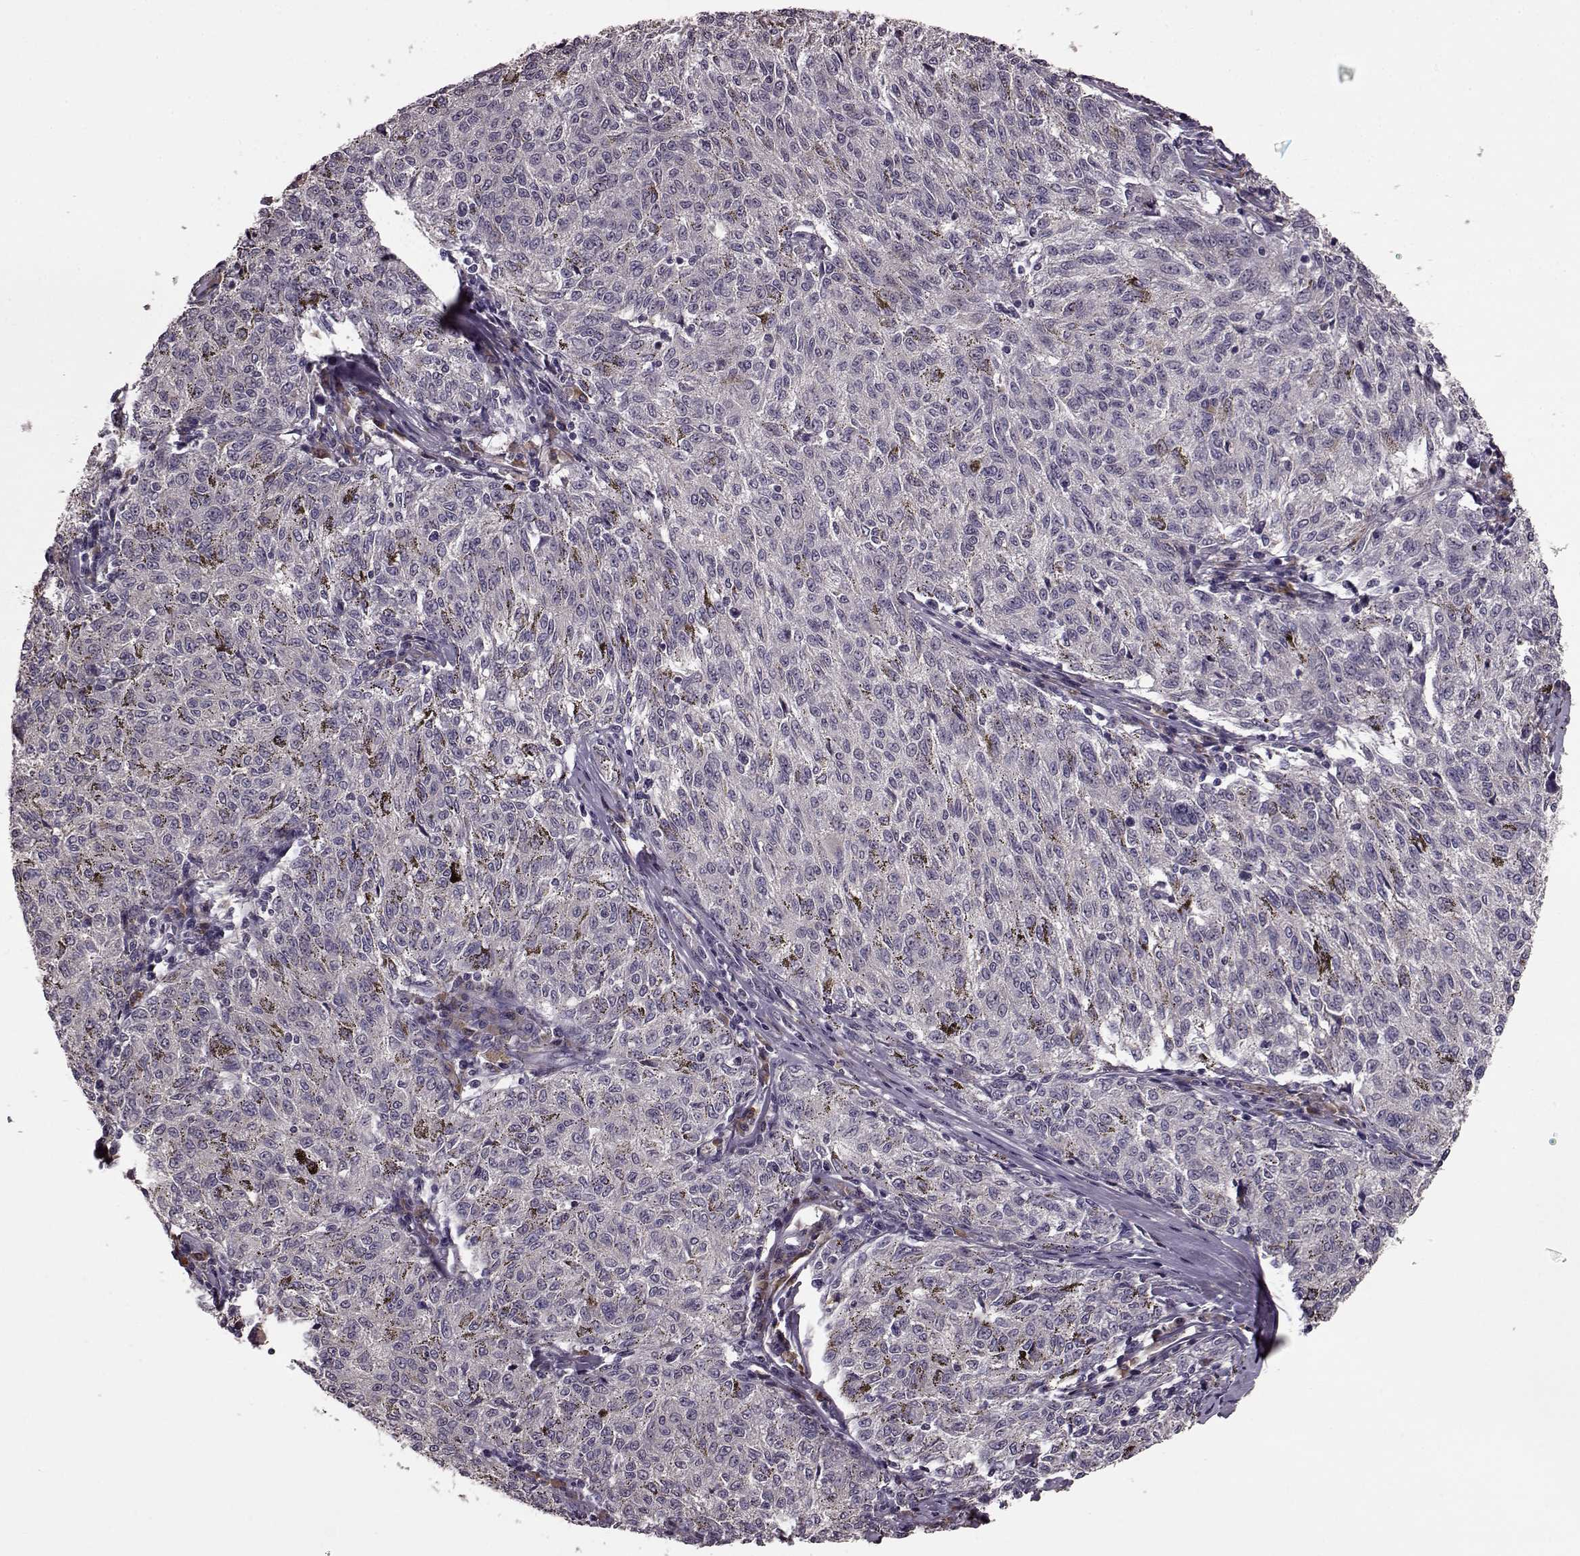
{"staining": {"intensity": "negative", "quantity": "none", "location": "none"}, "tissue": "melanoma", "cell_type": "Tumor cells", "image_type": "cancer", "snomed": [{"axis": "morphology", "description": "Malignant melanoma, NOS"}, {"axis": "topography", "description": "Skin"}], "caption": "Micrograph shows no protein positivity in tumor cells of malignant melanoma tissue.", "gene": "NRL", "patient": {"sex": "female", "age": 72}}